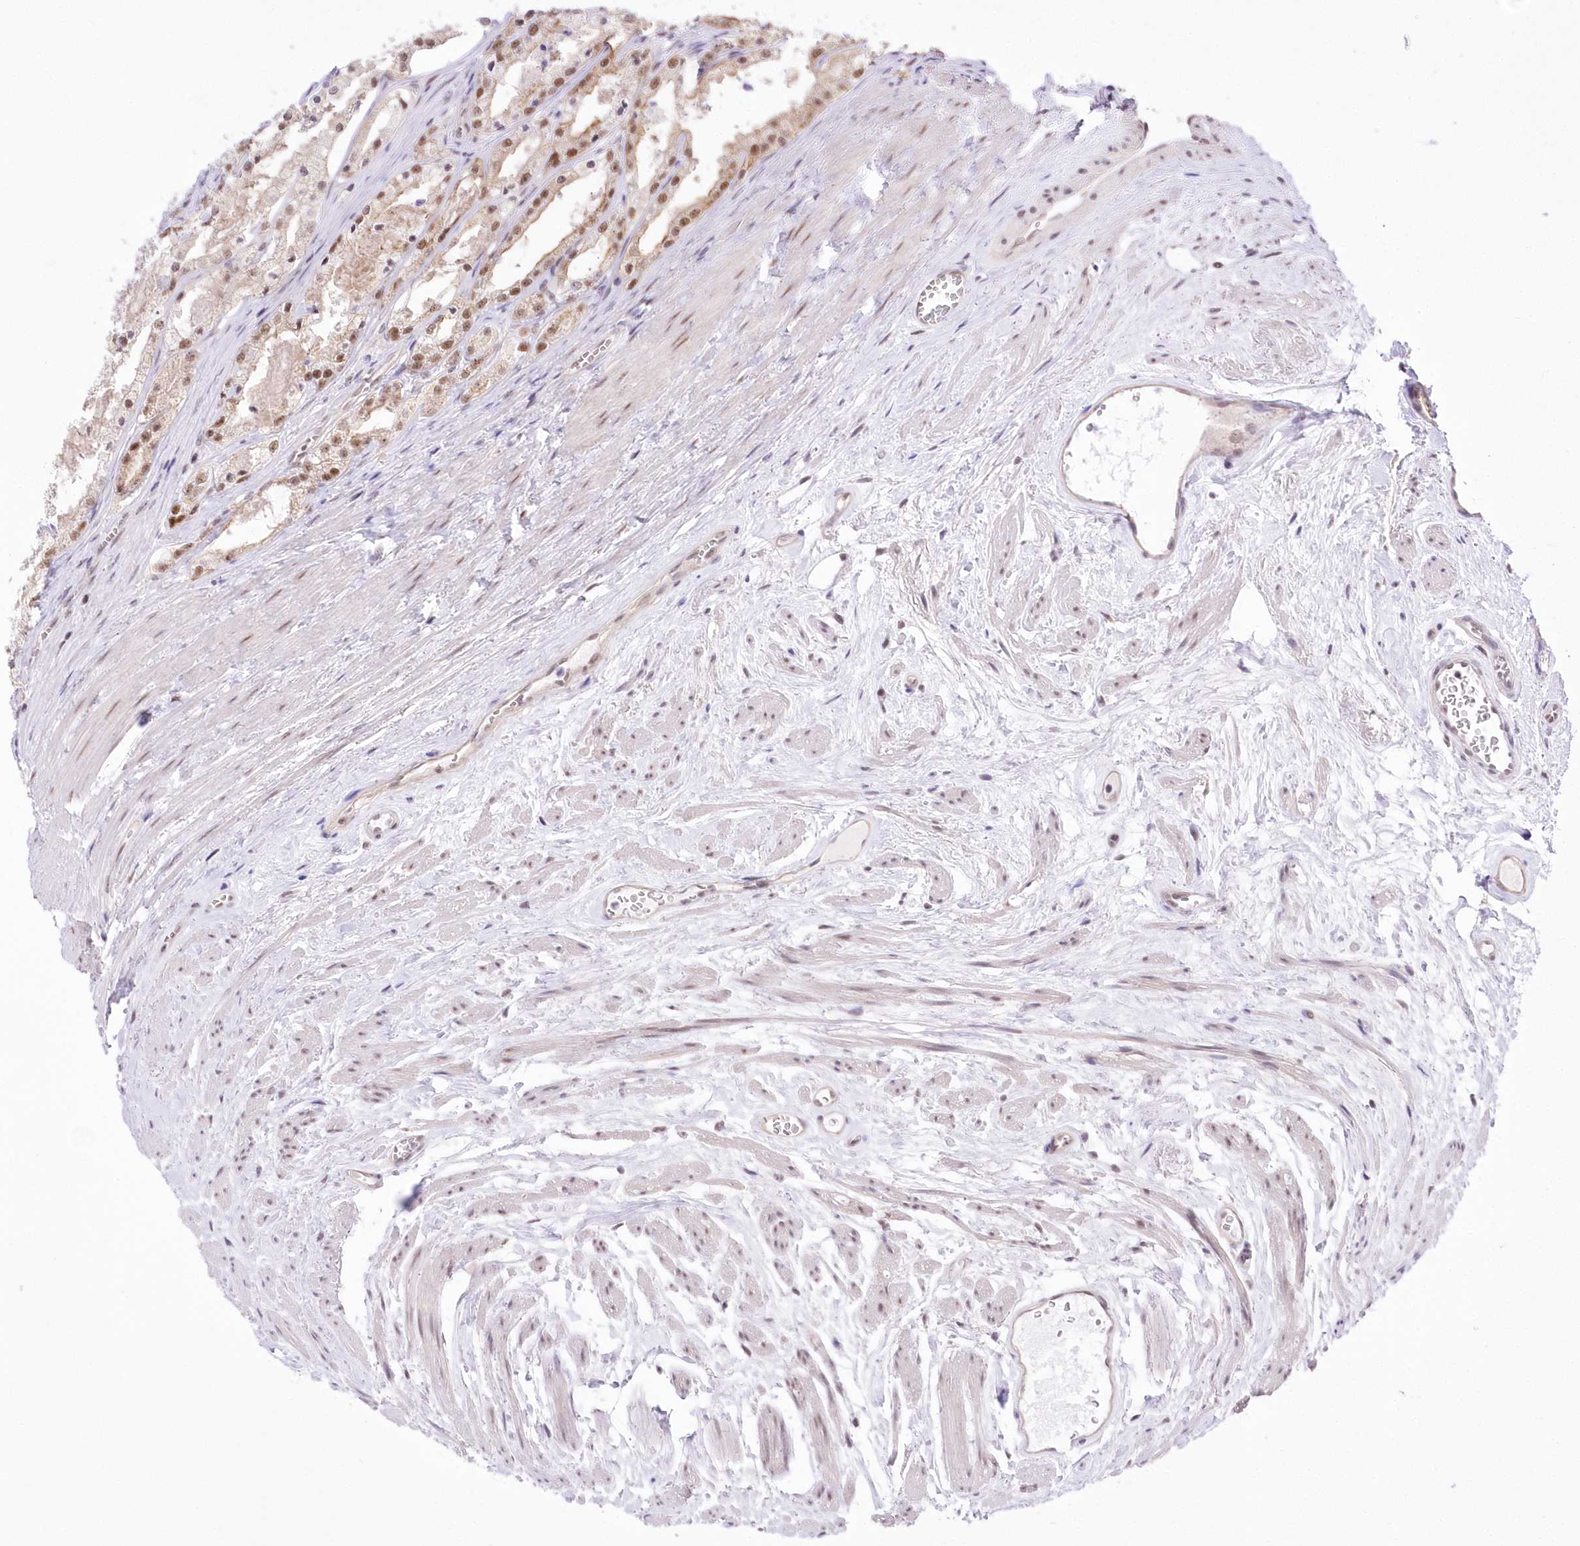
{"staining": {"intensity": "moderate", "quantity": ">75%", "location": "nuclear"}, "tissue": "prostate cancer", "cell_type": "Tumor cells", "image_type": "cancer", "snomed": [{"axis": "morphology", "description": "Adenocarcinoma, High grade"}, {"axis": "topography", "description": "Prostate"}], "caption": "Protein expression analysis of high-grade adenocarcinoma (prostate) displays moderate nuclear expression in about >75% of tumor cells. (DAB (3,3'-diaminobenzidine) IHC with brightfield microscopy, high magnification).", "gene": "NSUN2", "patient": {"sex": "male", "age": 68}}